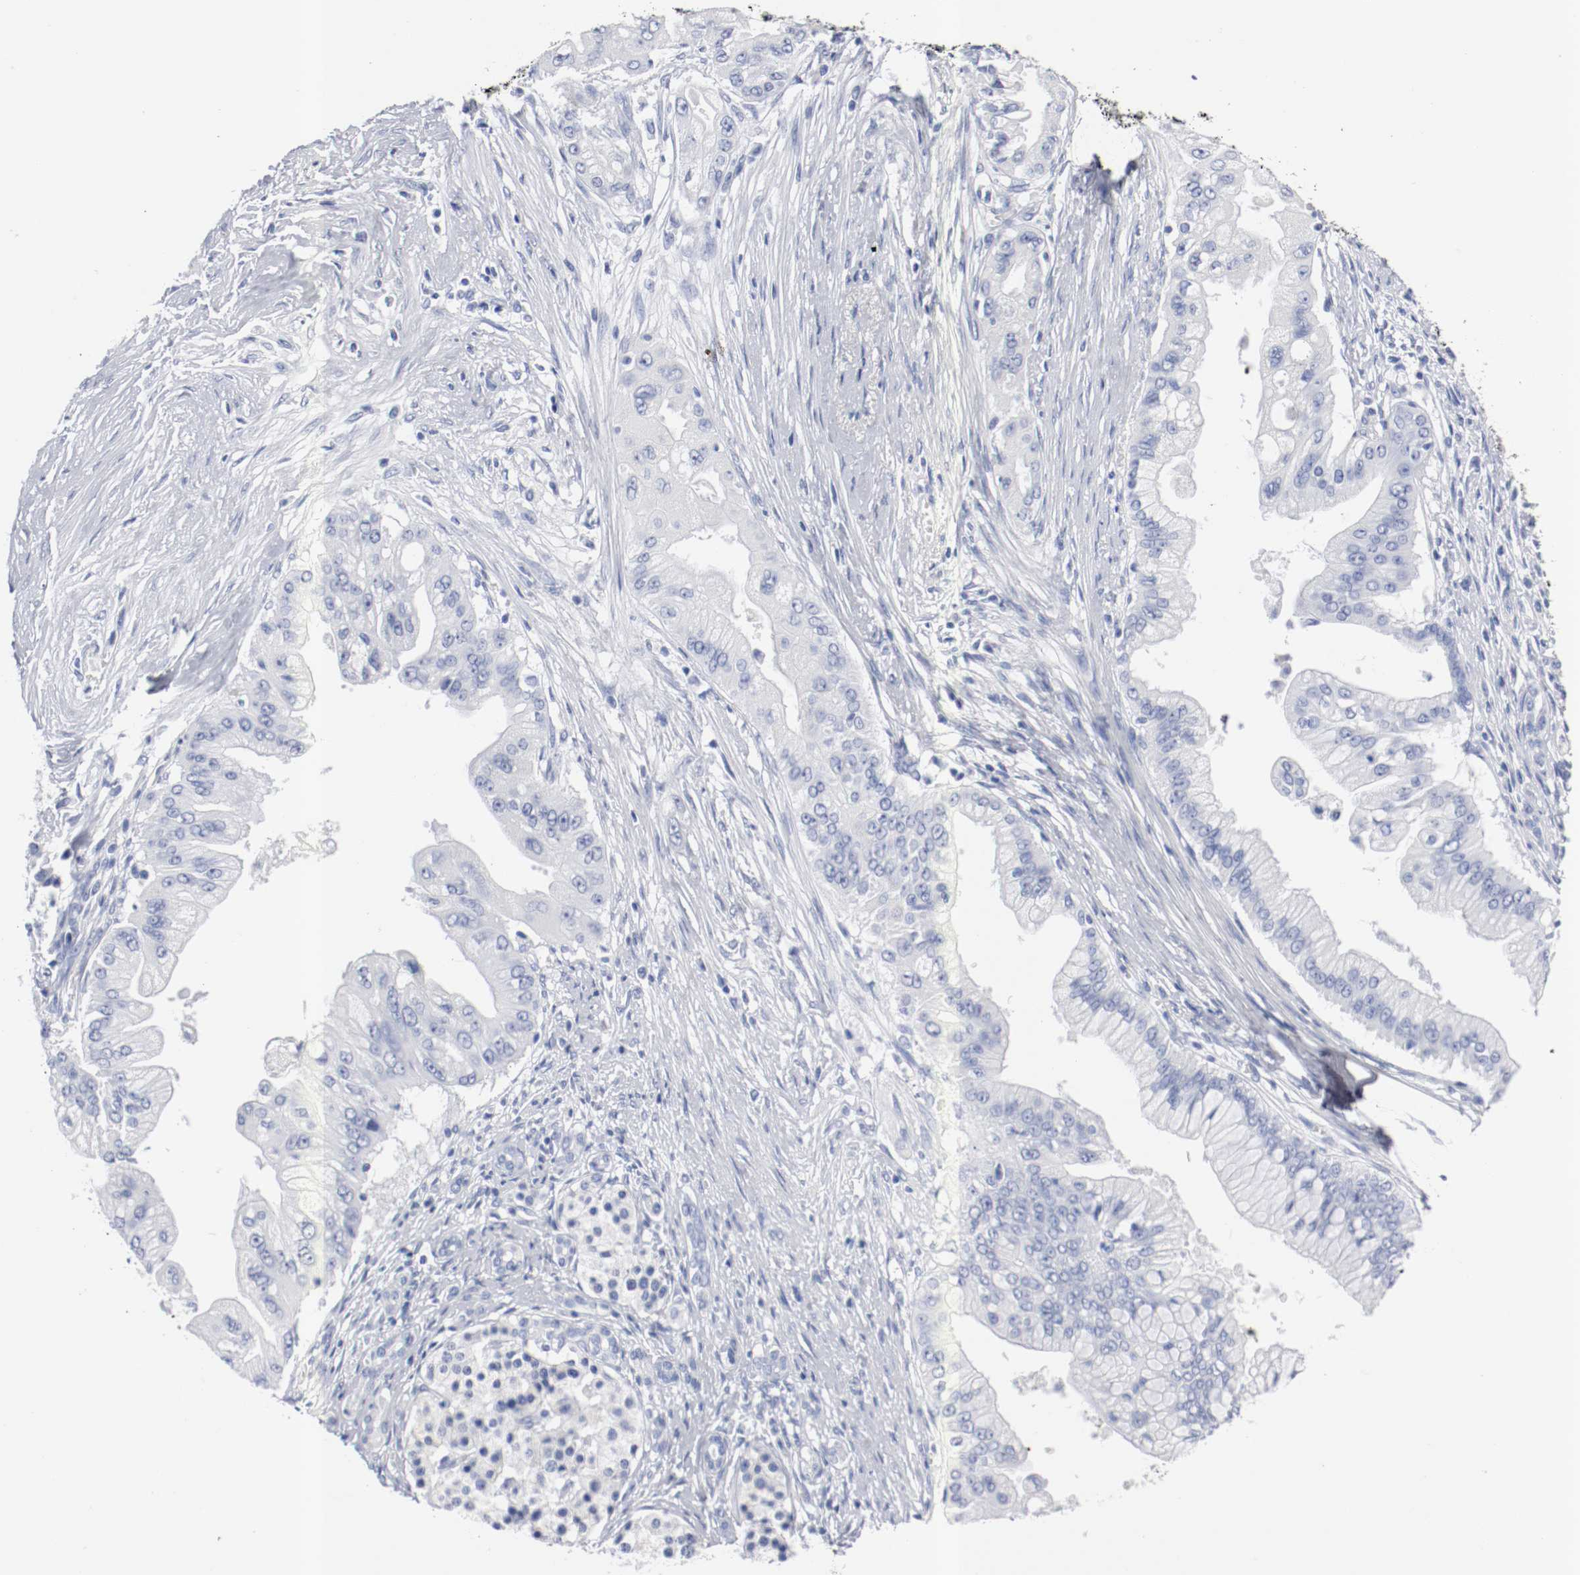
{"staining": {"intensity": "negative", "quantity": "none", "location": "none"}, "tissue": "pancreatic cancer", "cell_type": "Tumor cells", "image_type": "cancer", "snomed": [{"axis": "morphology", "description": "Adenocarcinoma, NOS"}, {"axis": "topography", "description": "Pancreas"}], "caption": "Tumor cells show no significant positivity in pancreatic cancer.", "gene": "GAD1", "patient": {"sex": "male", "age": 59}}